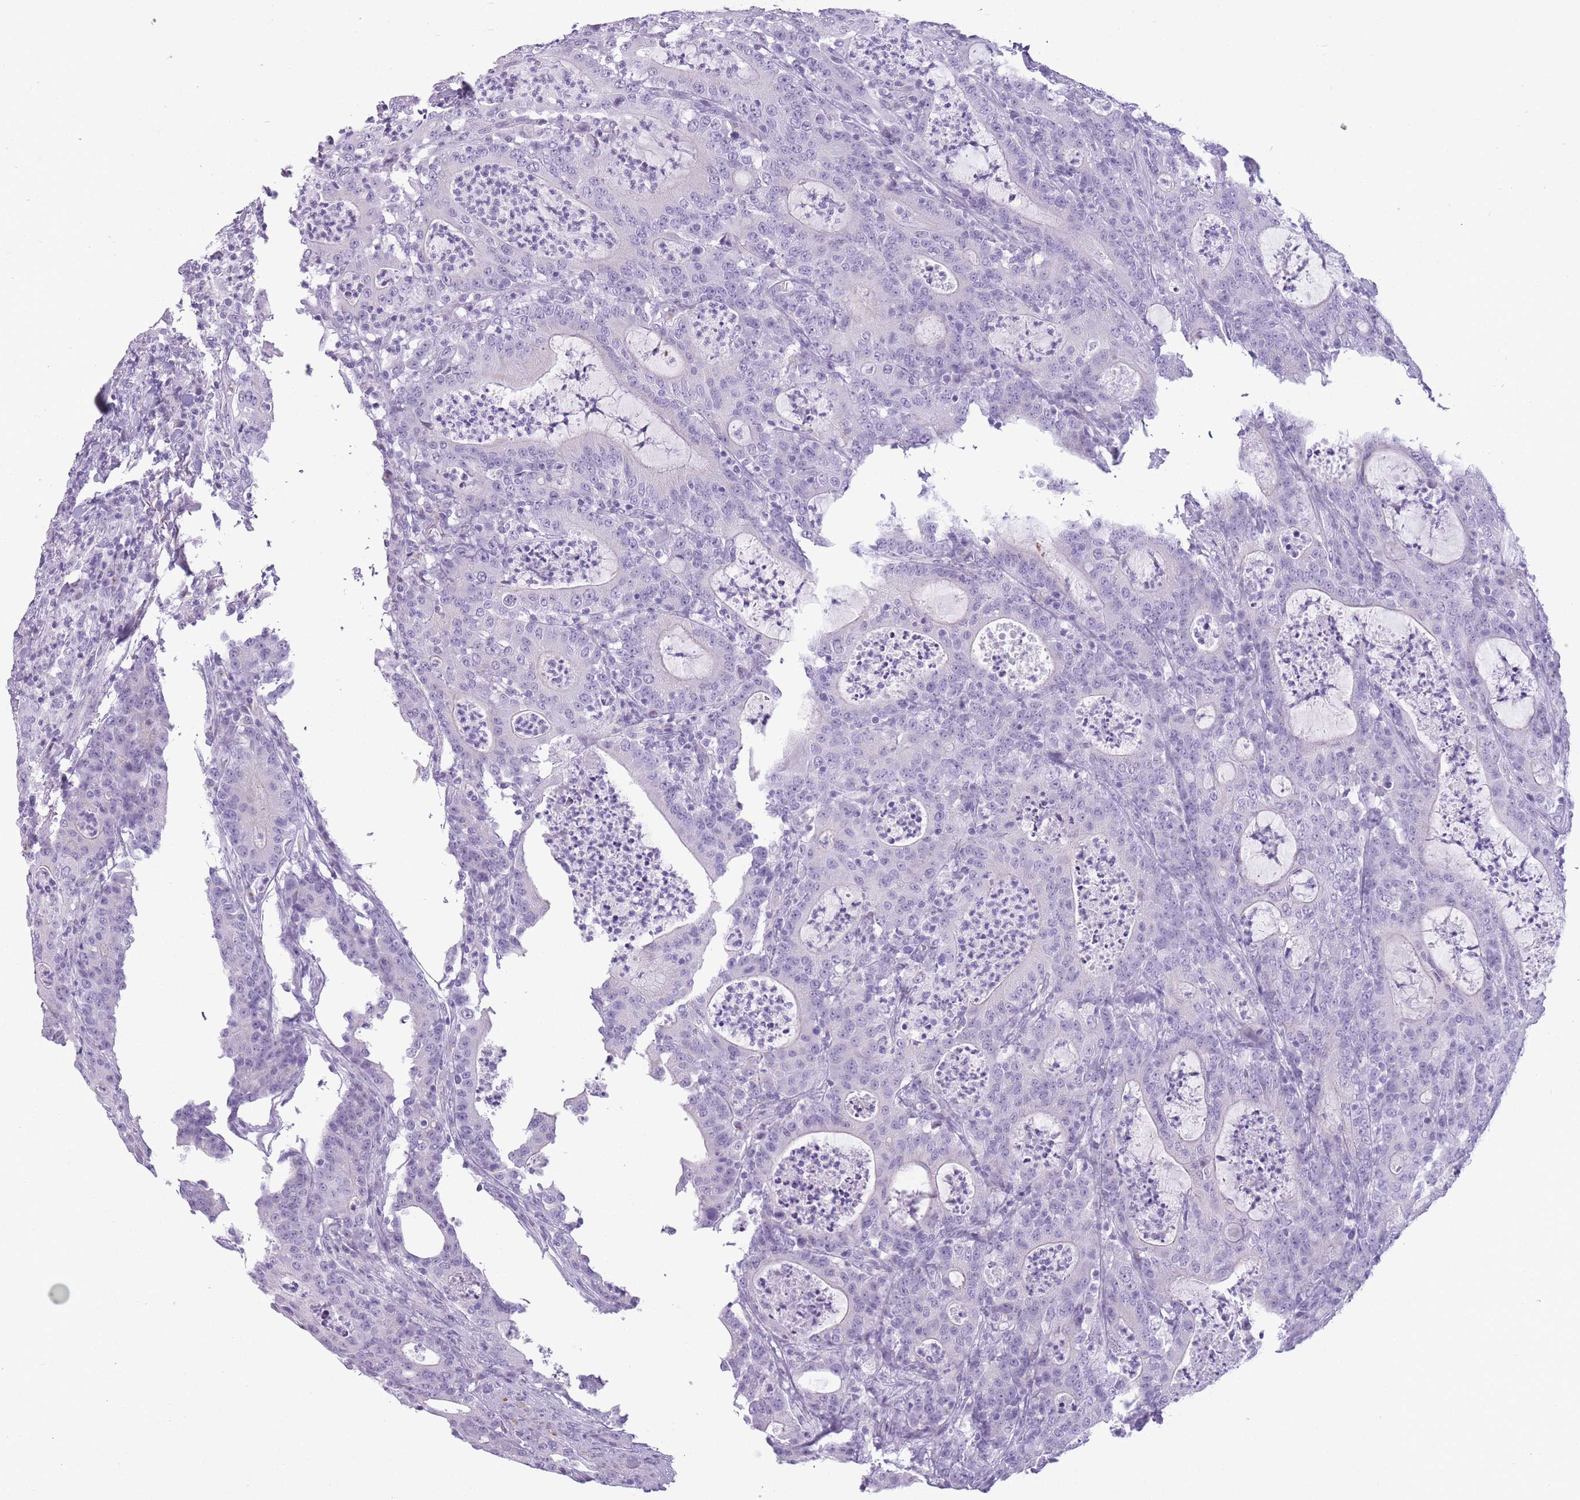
{"staining": {"intensity": "negative", "quantity": "none", "location": "none"}, "tissue": "colorectal cancer", "cell_type": "Tumor cells", "image_type": "cancer", "snomed": [{"axis": "morphology", "description": "Adenocarcinoma, NOS"}, {"axis": "topography", "description": "Colon"}], "caption": "Tumor cells show no significant protein expression in colorectal cancer.", "gene": "GOLGA6D", "patient": {"sex": "male", "age": 83}}